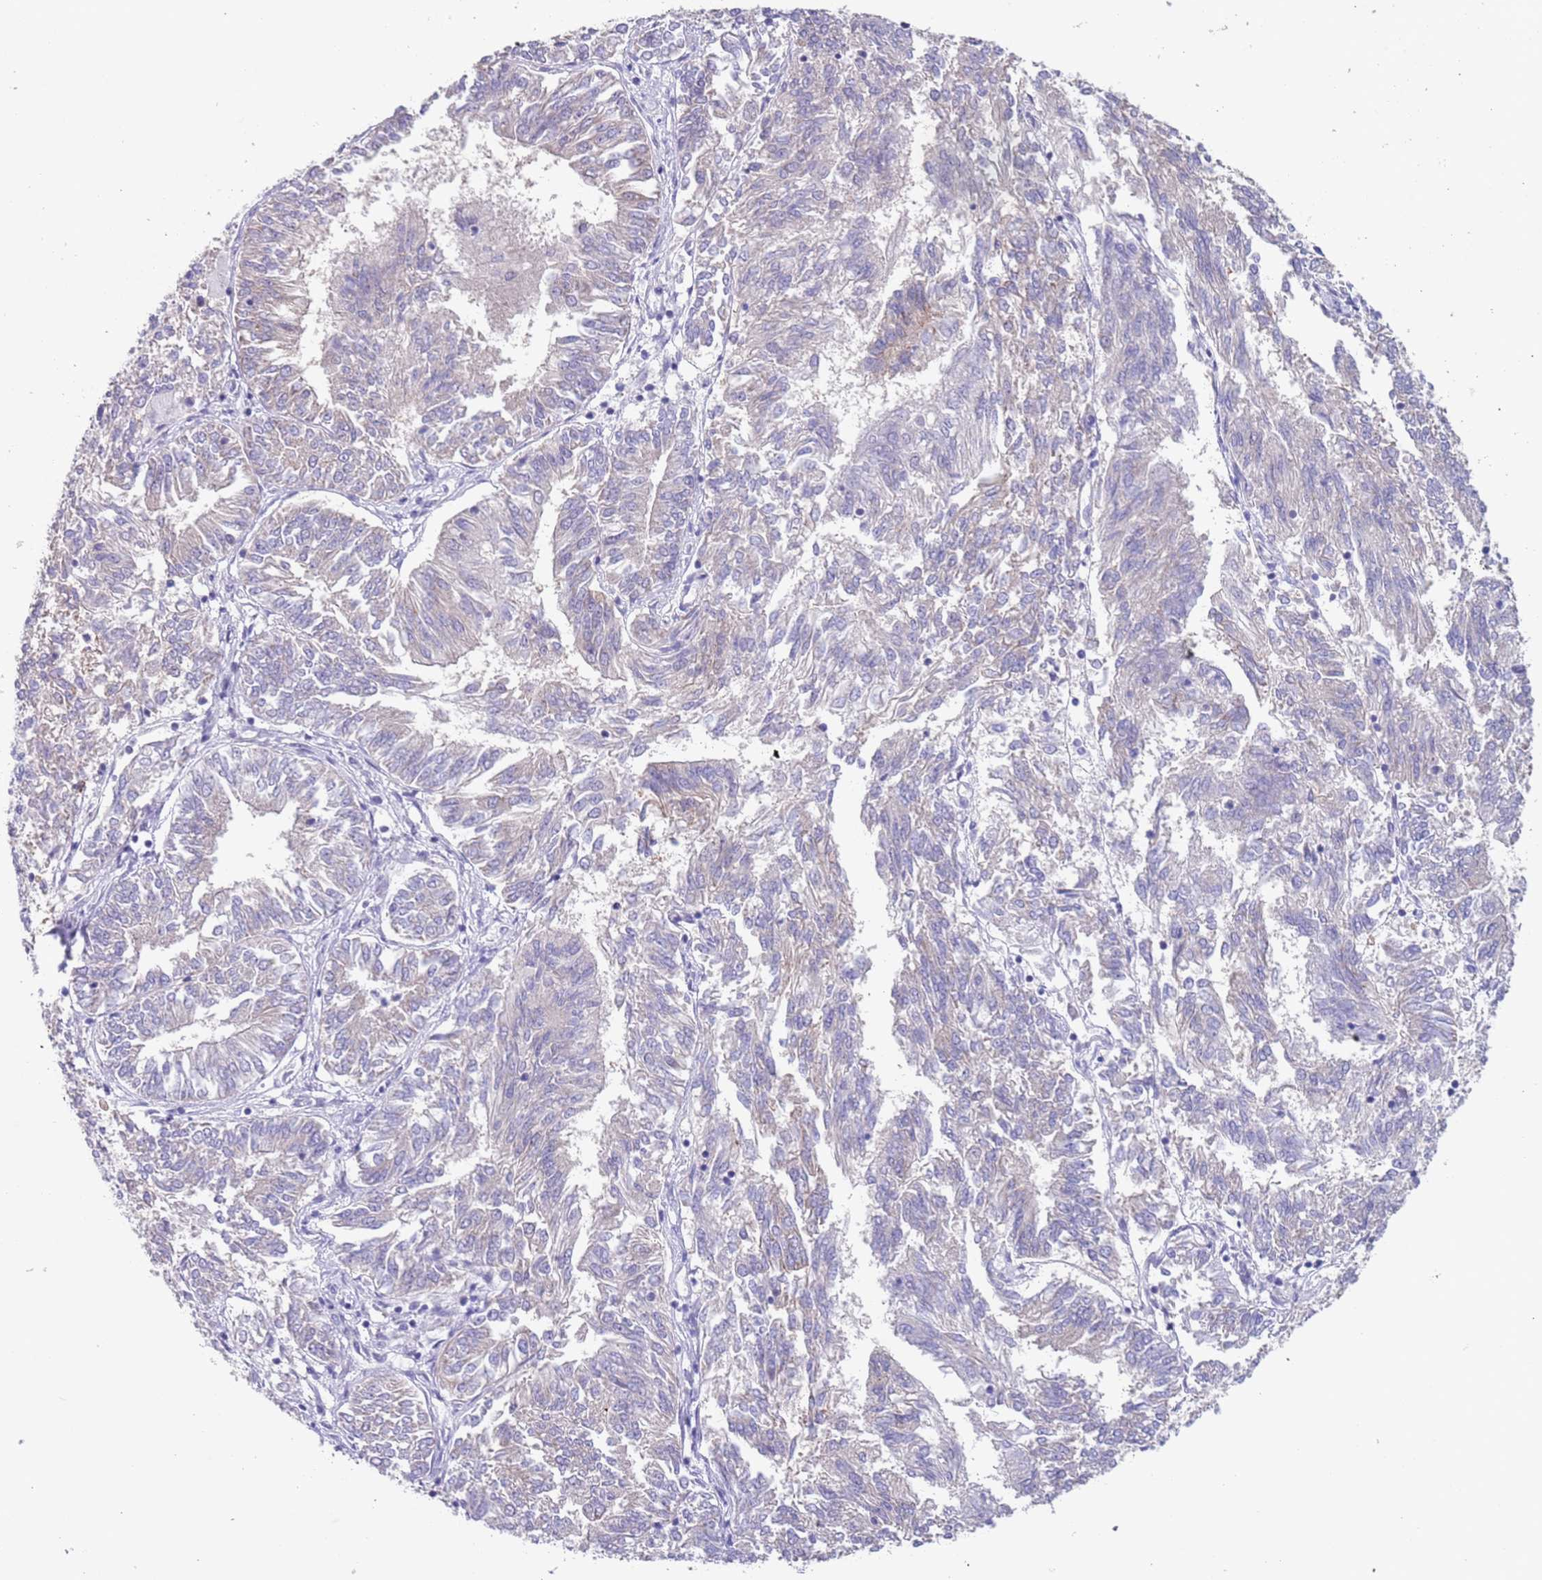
{"staining": {"intensity": "negative", "quantity": "none", "location": "none"}, "tissue": "endometrial cancer", "cell_type": "Tumor cells", "image_type": "cancer", "snomed": [{"axis": "morphology", "description": "Adenocarcinoma, NOS"}, {"axis": "topography", "description": "Endometrium"}], "caption": "Human endometrial cancer (adenocarcinoma) stained for a protein using immunohistochemistry (IHC) exhibits no positivity in tumor cells.", "gene": "SPIRE2", "patient": {"sex": "female", "age": 58}}